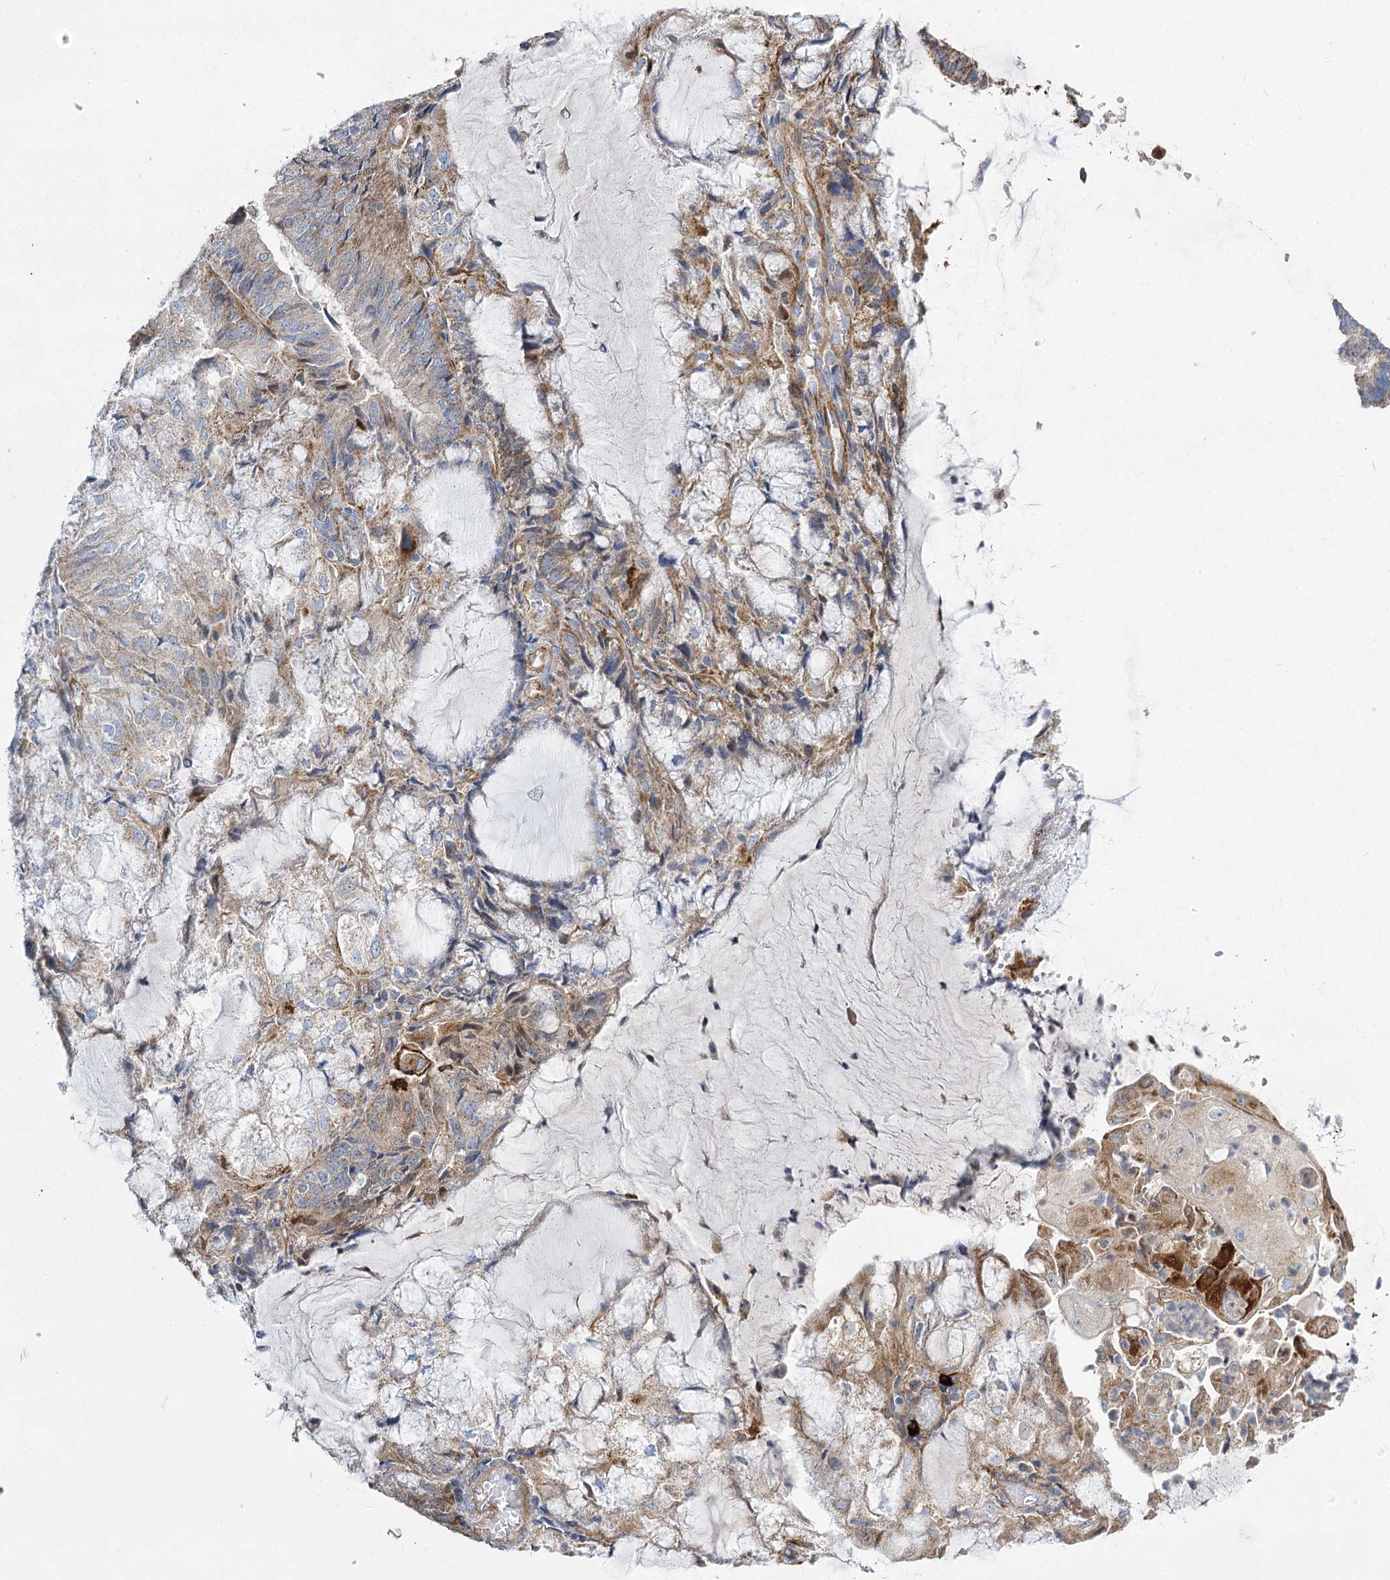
{"staining": {"intensity": "moderate", "quantity": "25%-75%", "location": "cytoplasmic/membranous"}, "tissue": "endometrial cancer", "cell_type": "Tumor cells", "image_type": "cancer", "snomed": [{"axis": "morphology", "description": "Adenocarcinoma, NOS"}, {"axis": "topography", "description": "Endometrium"}], "caption": "Moderate cytoplasmic/membranous positivity for a protein is appreciated in approximately 25%-75% of tumor cells of endometrial adenocarcinoma using immunohistochemistry.", "gene": "RMDN2", "patient": {"sex": "female", "age": 81}}